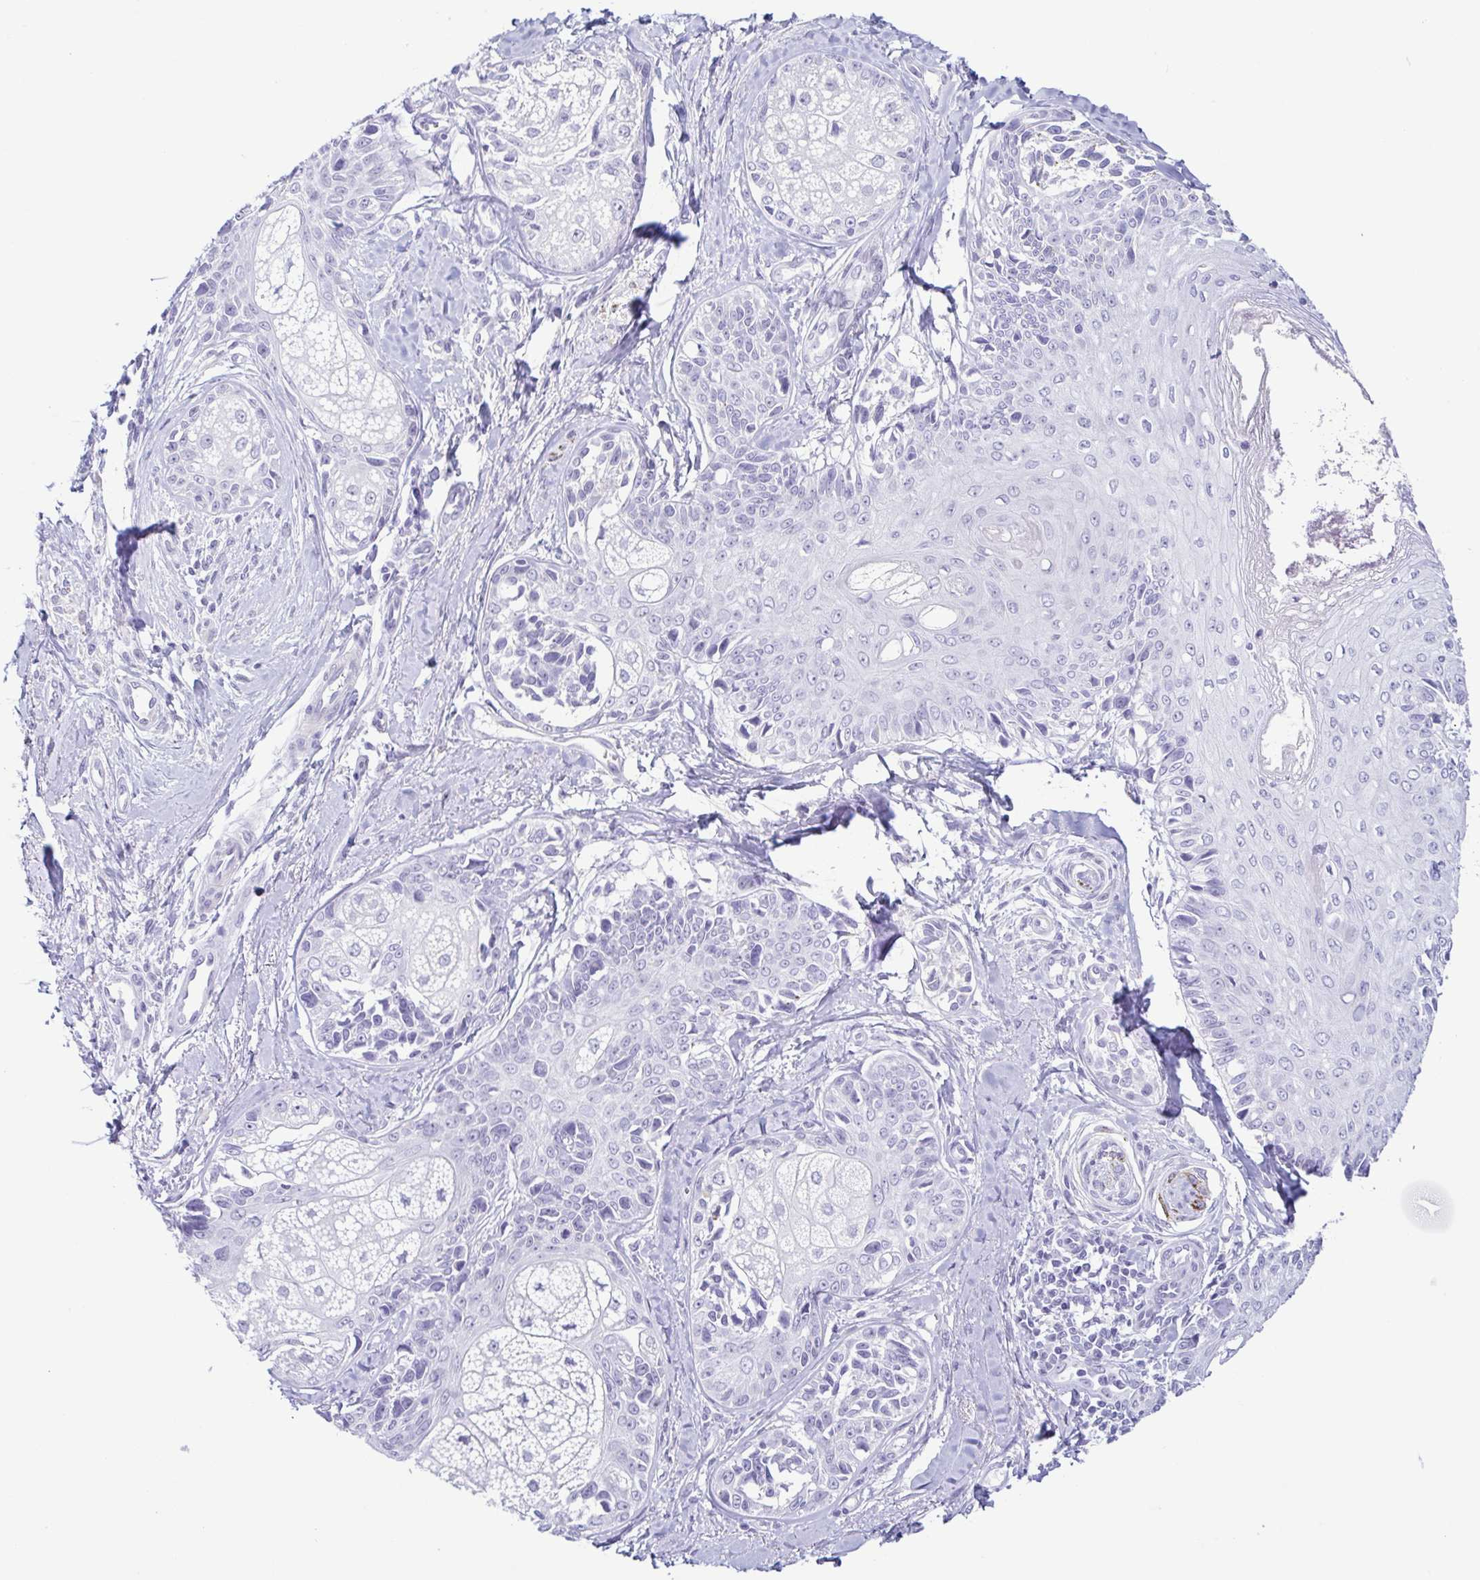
{"staining": {"intensity": "negative", "quantity": "none", "location": "none"}, "tissue": "melanoma", "cell_type": "Tumor cells", "image_type": "cancer", "snomed": [{"axis": "morphology", "description": "Malignant melanoma, NOS"}, {"axis": "topography", "description": "Skin"}], "caption": "Immunohistochemical staining of human malignant melanoma displays no significant expression in tumor cells. (Stains: DAB immunohistochemistry with hematoxylin counter stain, Microscopy: brightfield microscopy at high magnification).", "gene": "AZU1", "patient": {"sex": "female", "age": 86}}